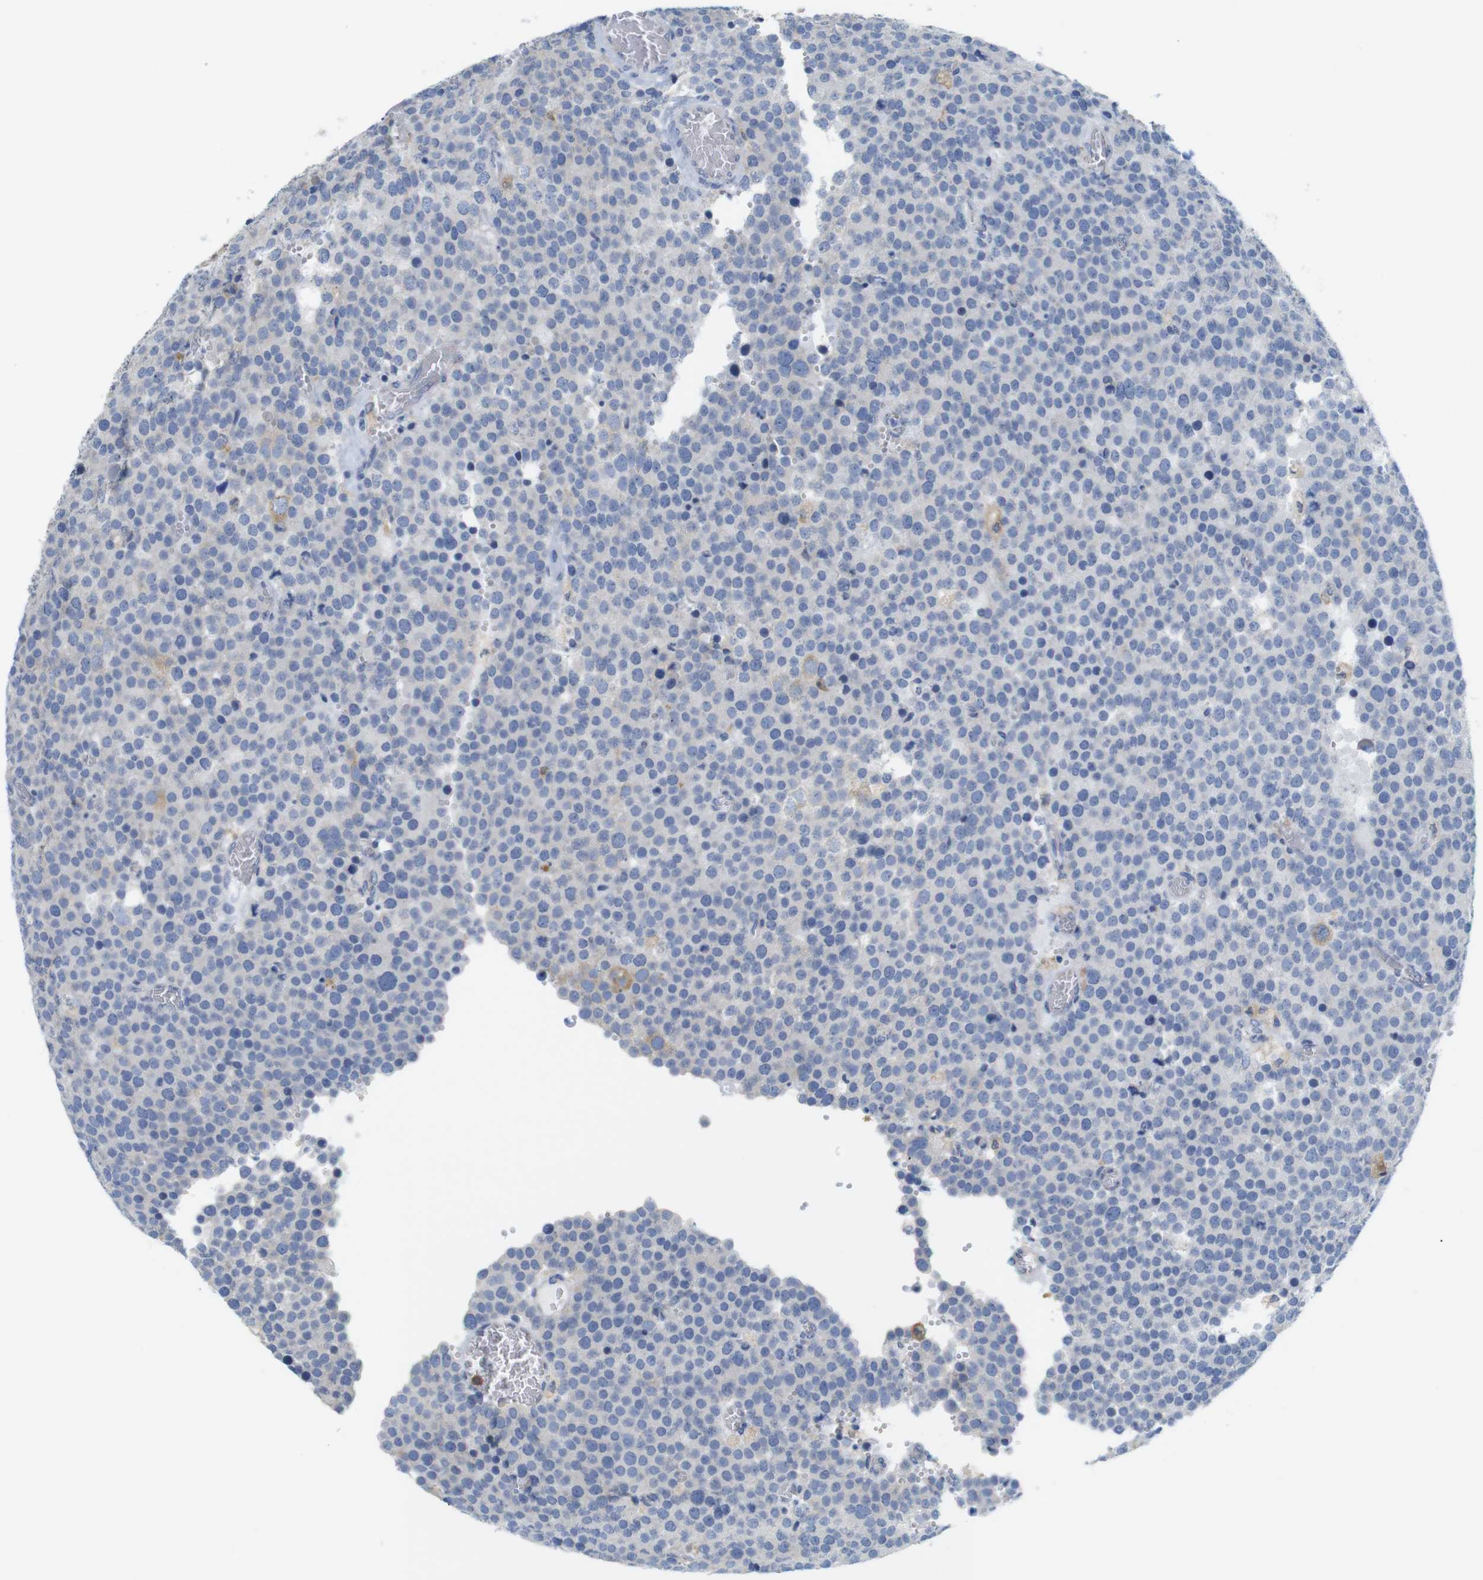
{"staining": {"intensity": "negative", "quantity": "none", "location": "none"}, "tissue": "testis cancer", "cell_type": "Tumor cells", "image_type": "cancer", "snomed": [{"axis": "morphology", "description": "Normal tissue, NOS"}, {"axis": "morphology", "description": "Seminoma, NOS"}, {"axis": "topography", "description": "Testis"}], "caption": "High power microscopy micrograph of an IHC image of testis cancer, revealing no significant staining in tumor cells.", "gene": "NEBL", "patient": {"sex": "male", "age": 71}}